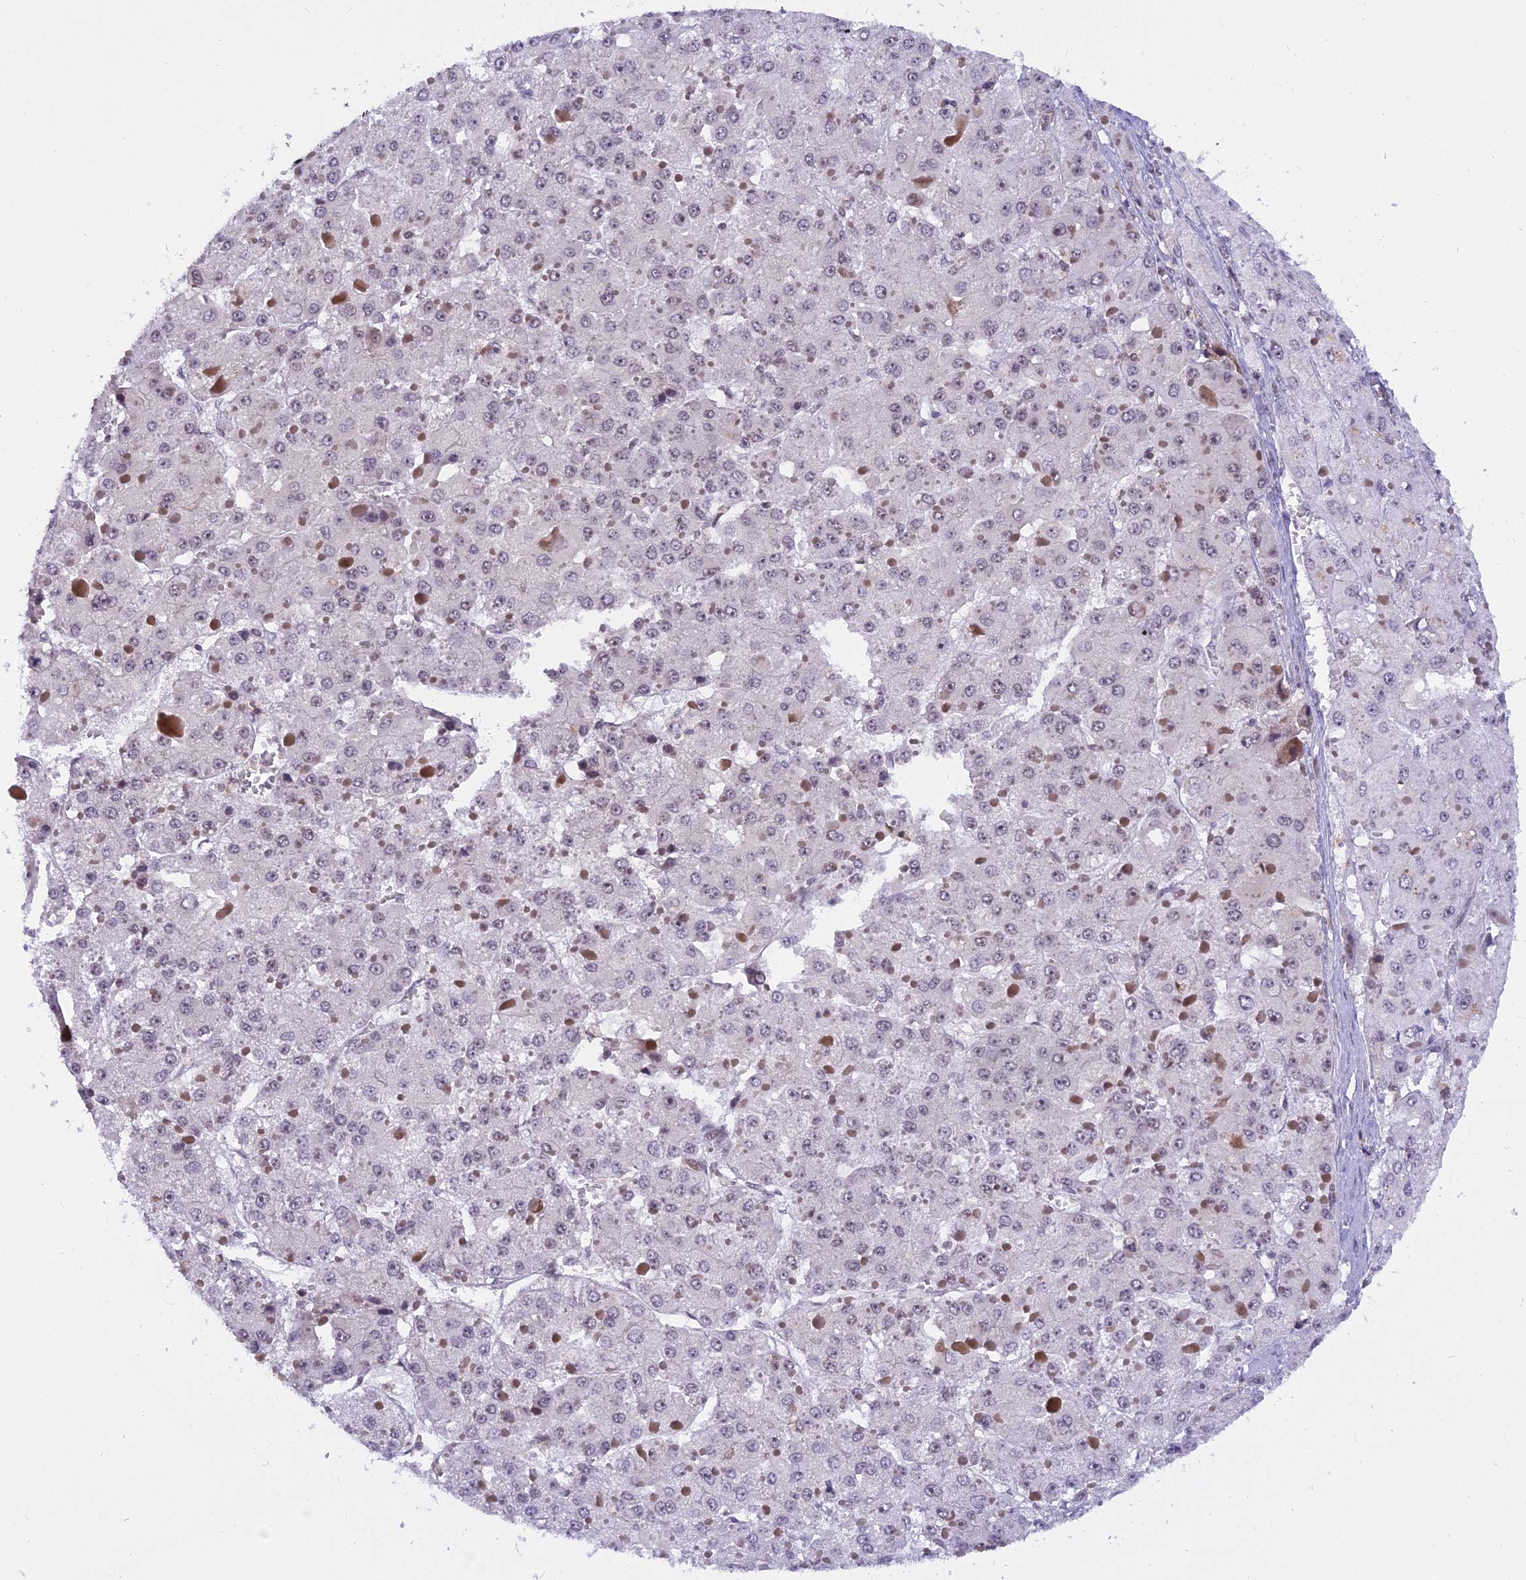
{"staining": {"intensity": "weak", "quantity": "<25%", "location": "nuclear"}, "tissue": "liver cancer", "cell_type": "Tumor cells", "image_type": "cancer", "snomed": [{"axis": "morphology", "description": "Carcinoma, Hepatocellular, NOS"}, {"axis": "topography", "description": "Liver"}], "caption": "This is an immunohistochemistry micrograph of liver cancer. There is no staining in tumor cells.", "gene": "TADA3", "patient": {"sex": "female", "age": 73}}